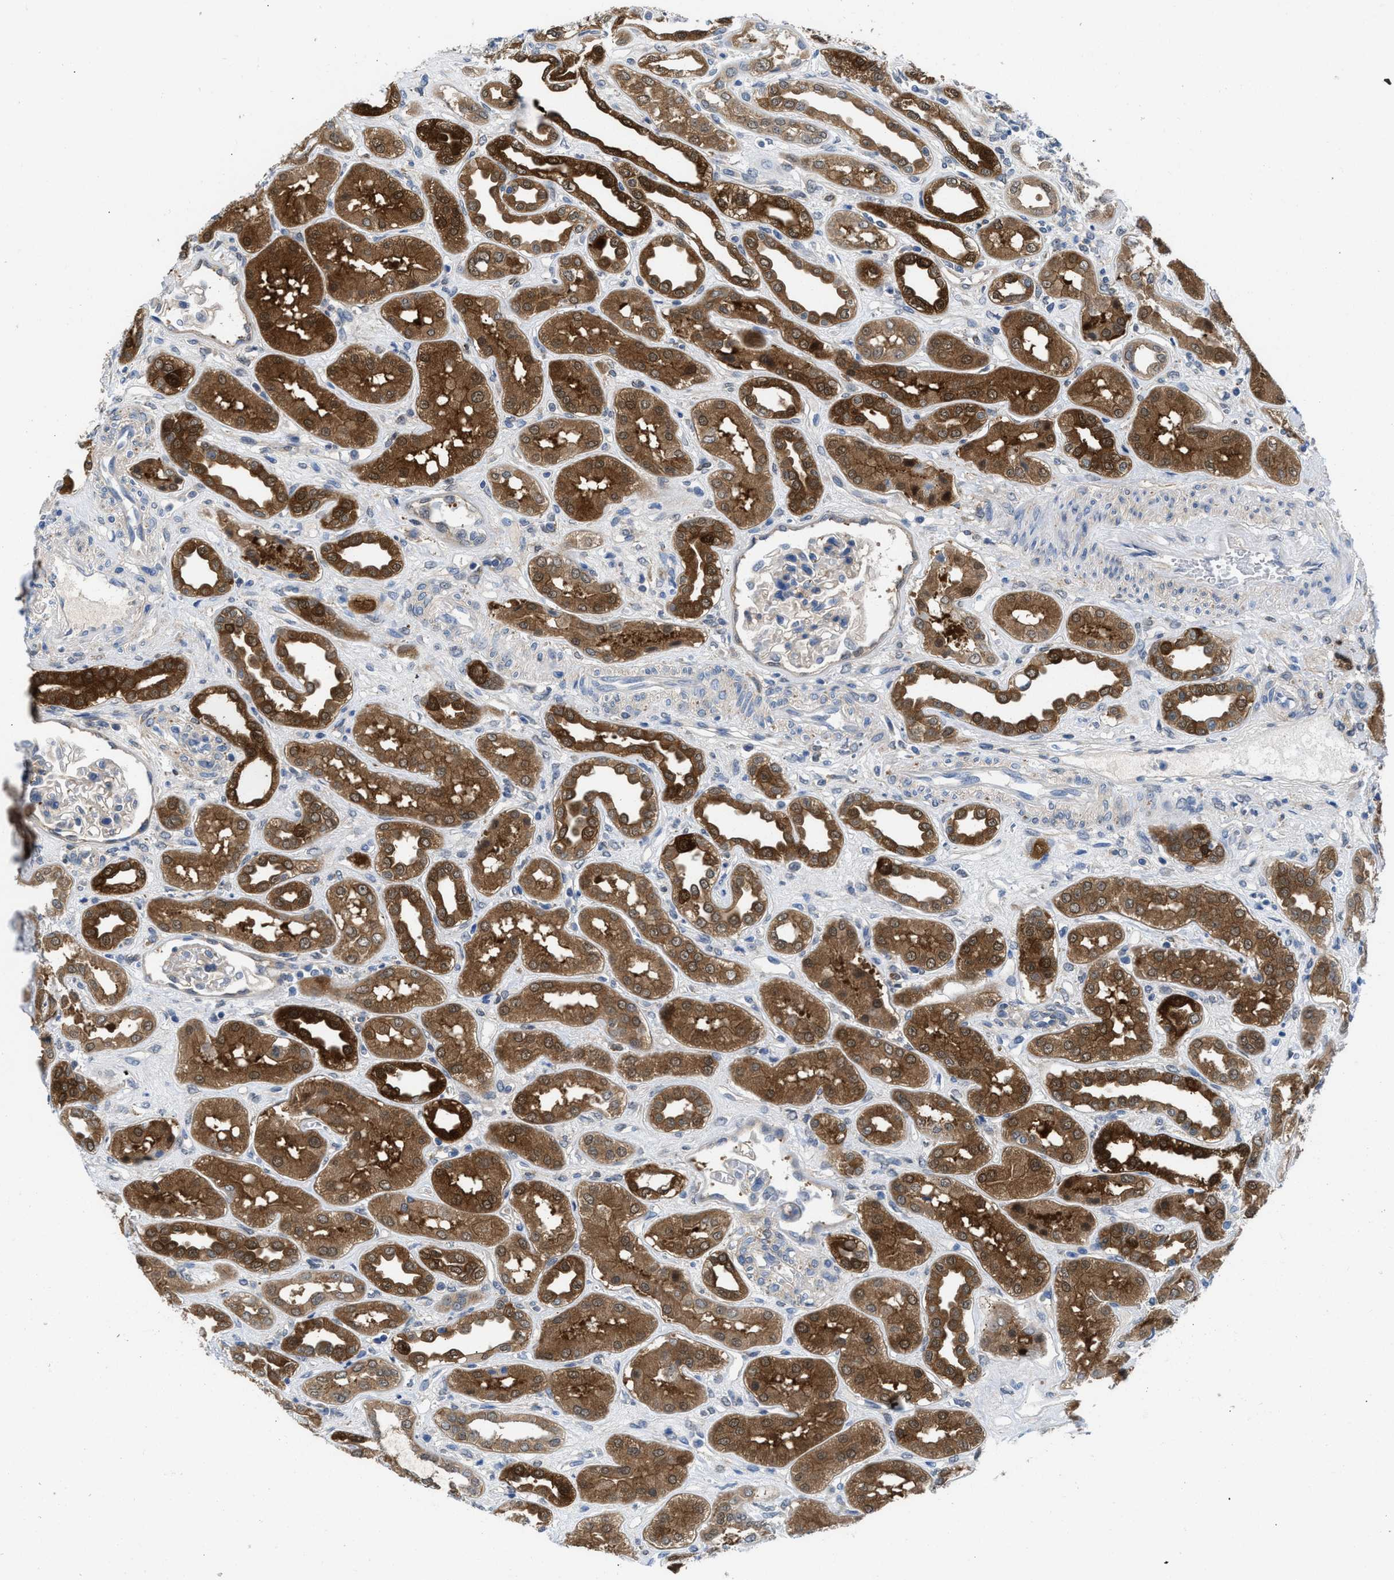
{"staining": {"intensity": "weak", "quantity": "<25%", "location": "cytoplasmic/membranous"}, "tissue": "kidney", "cell_type": "Cells in glomeruli", "image_type": "normal", "snomed": [{"axis": "morphology", "description": "Normal tissue, NOS"}, {"axis": "topography", "description": "Kidney"}], "caption": "A high-resolution histopathology image shows IHC staining of normal kidney, which shows no significant staining in cells in glomeruli.", "gene": "CBR1", "patient": {"sex": "male", "age": 59}}